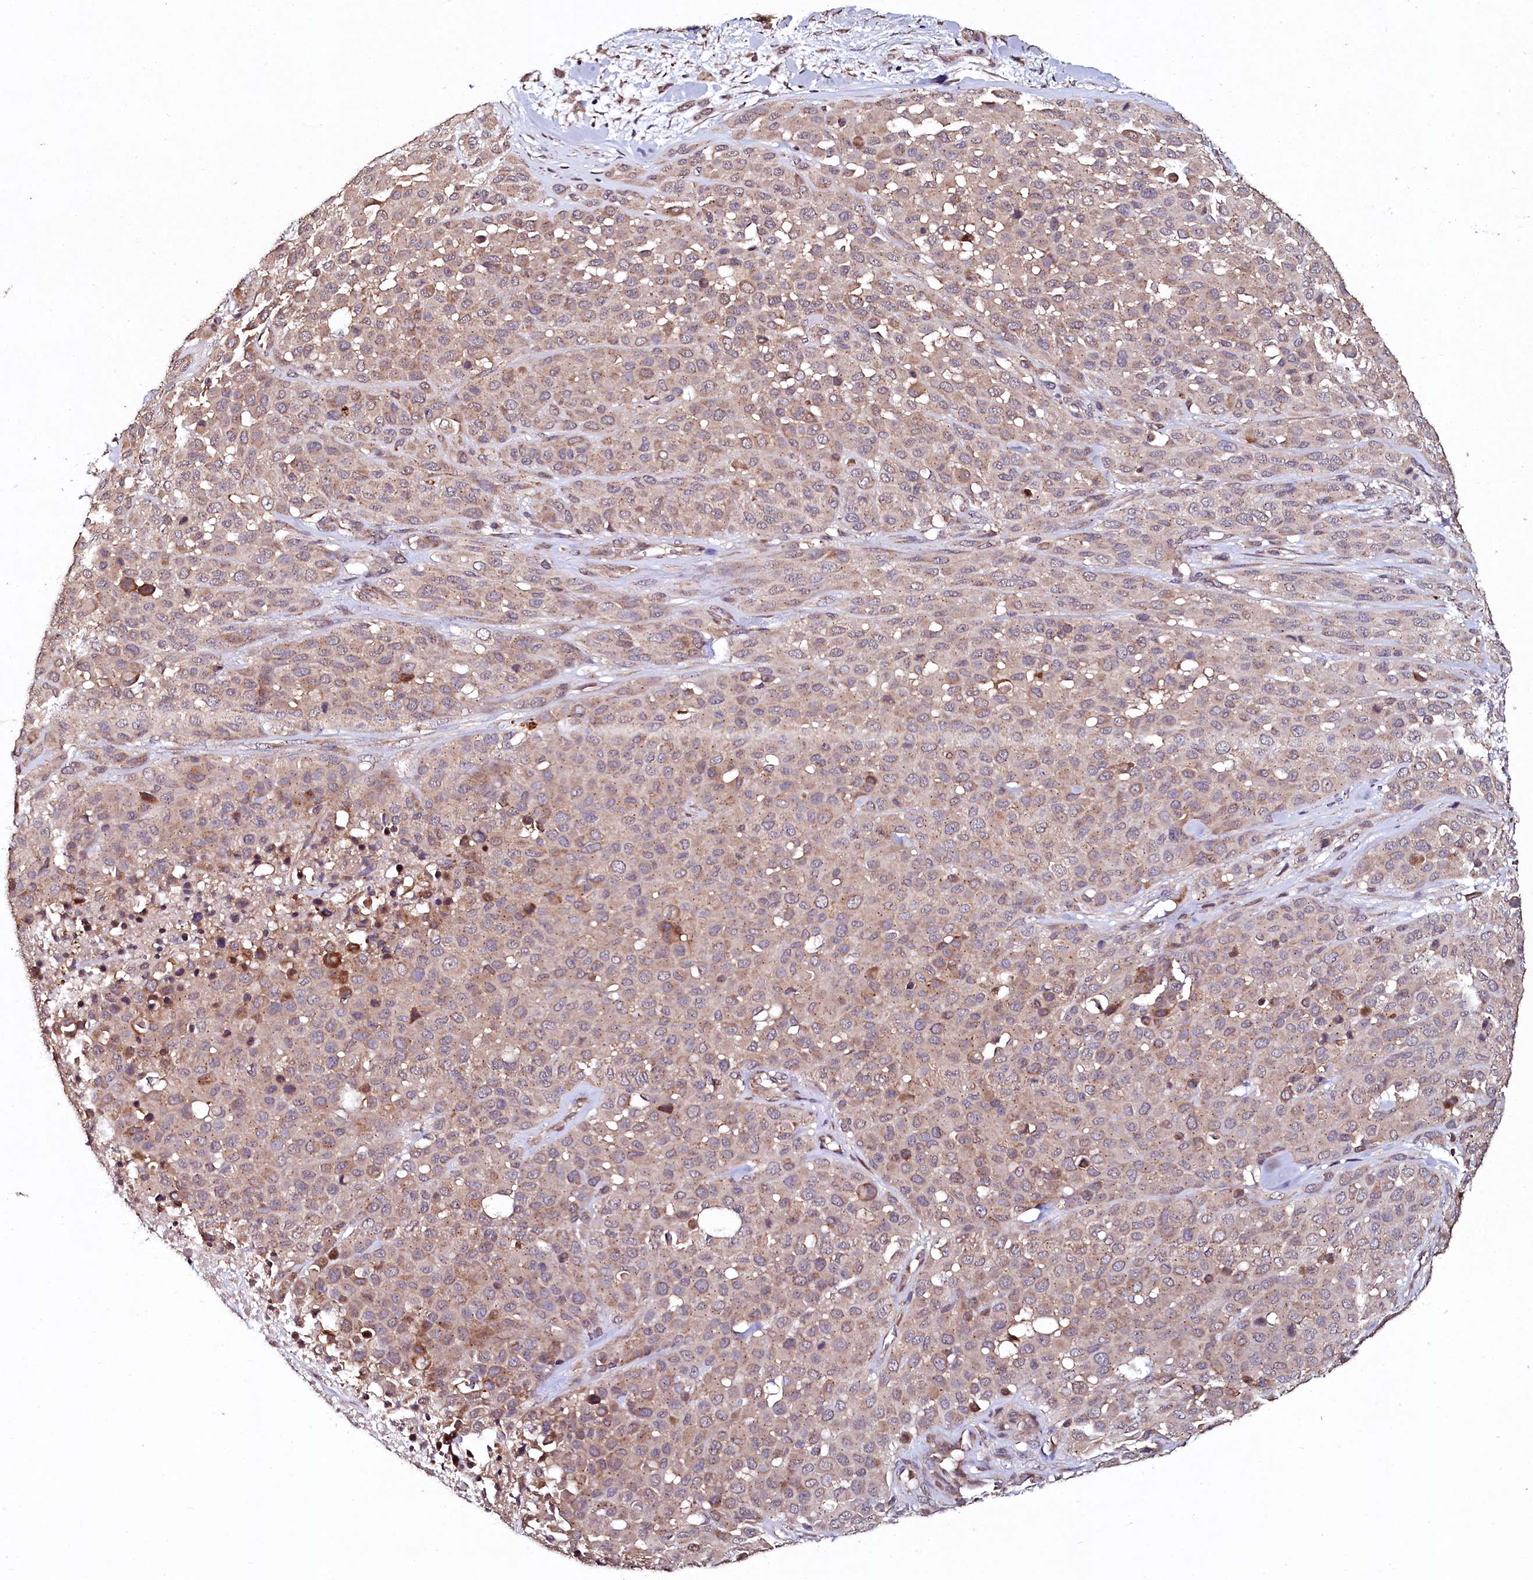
{"staining": {"intensity": "weak", "quantity": ">75%", "location": "cytoplasmic/membranous"}, "tissue": "melanoma", "cell_type": "Tumor cells", "image_type": "cancer", "snomed": [{"axis": "morphology", "description": "Malignant melanoma, Metastatic site"}, {"axis": "topography", "description": "Skin"}], "caption": "Immunohistochemical staining of melanoma reveals low levels of weak cytoplasmic/membranous protein staining in approximately >75% of tumor cells. (DAB (3,3'-diaminobenzidine) IHC with brightfield microscopy, high magnification).", "gene": "SEC24C", "patient": {"sex": "female", "age": 81}}